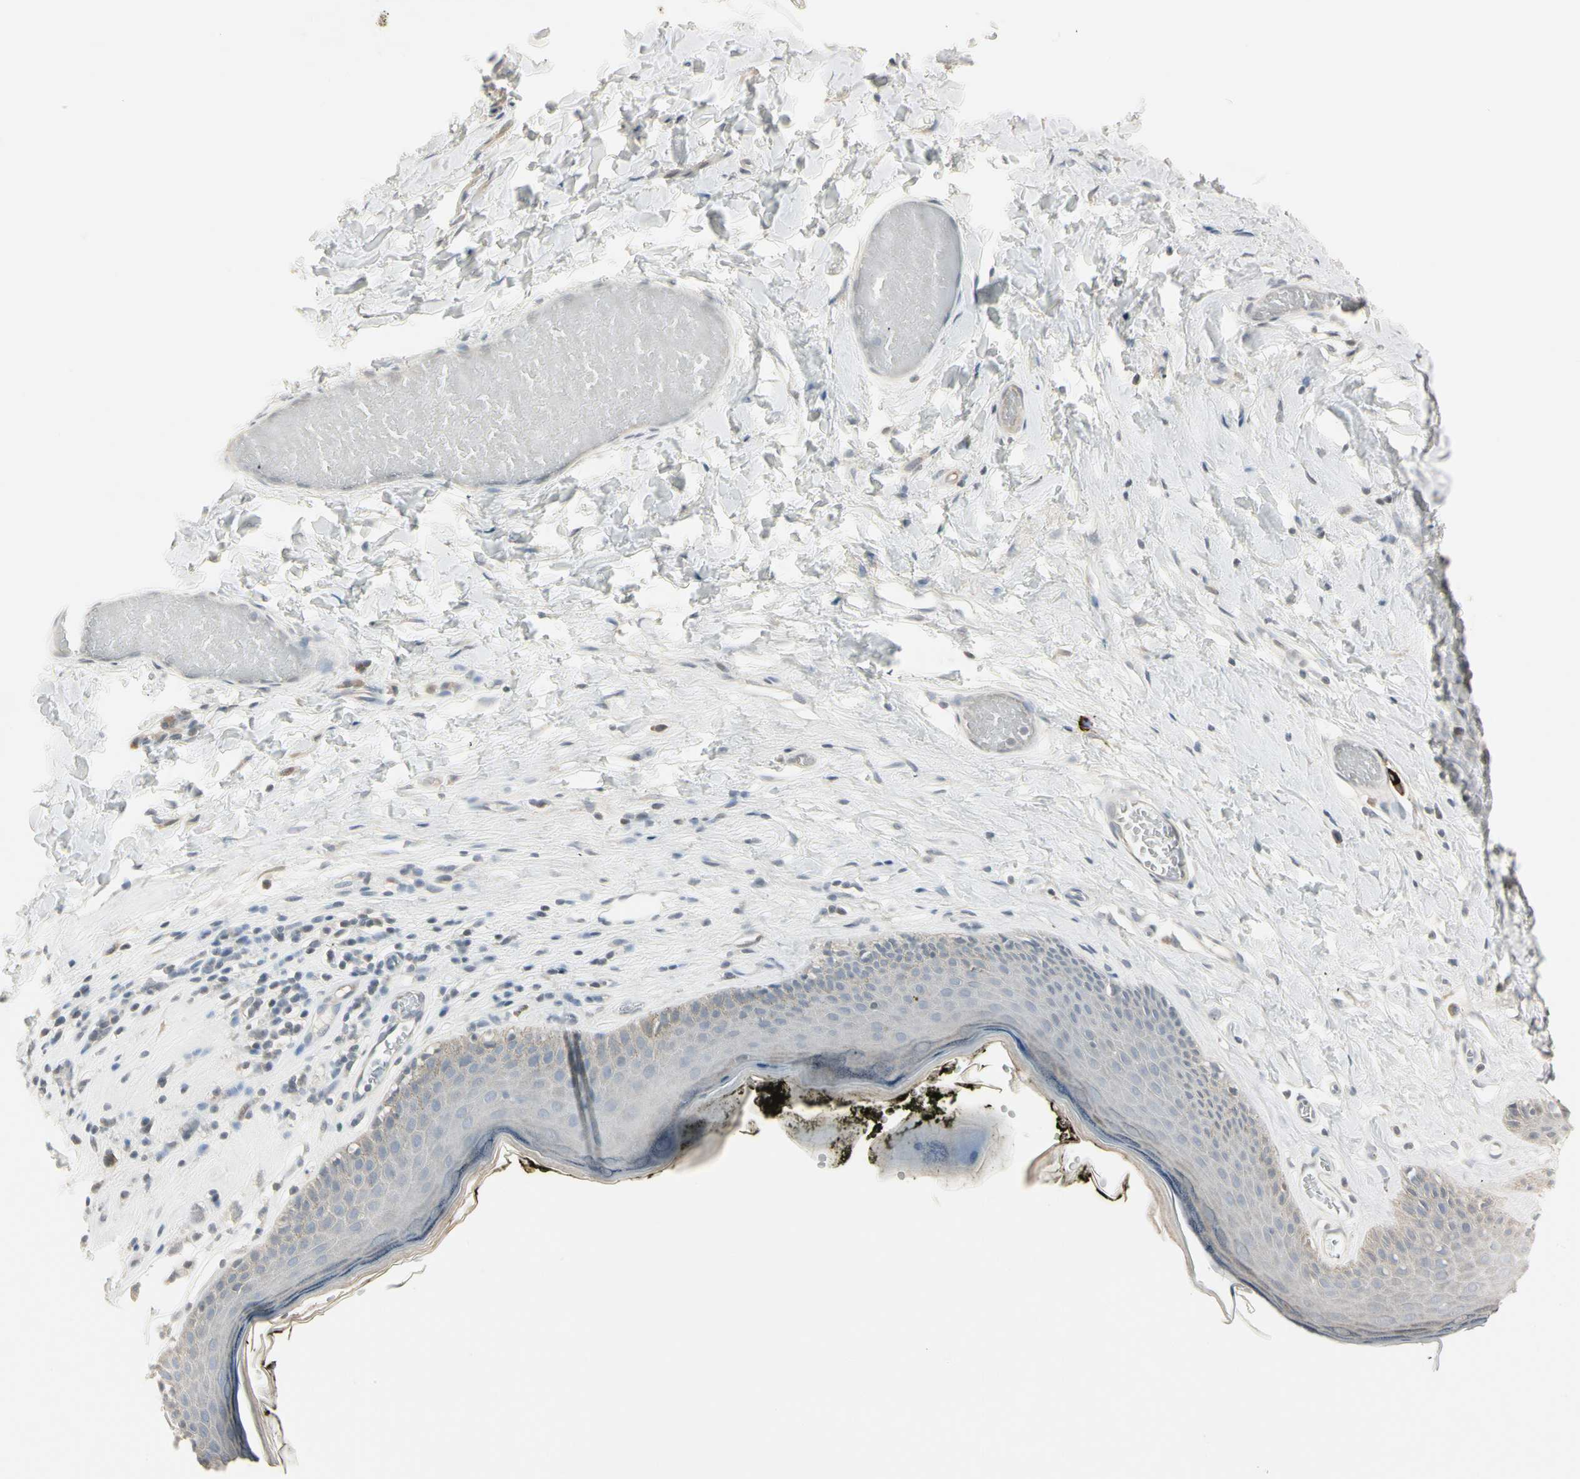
{"staining": {"intensity": "weak", "quantity": "25%-75%", "location": "cytoplasmic/membranous"}, "tissue": "skin", "cell_type": "Epidermal cells", "image_type": "normal", "snomed": [{"axis": "morphology", "description": "Normal tissue, NOS"}, {"axis": "morphology", "description": "Inflammation, NOS"}, {"axis": "topography", "description": "Vulva"}], "caption": "DAB immunohistochemical staining of normal human skin exhibits weak cytoplasmic/membranous protein positivity in about 25%-75% of epidermal cells.", "gene": "DMPK", "patient": {"sex": "female", "age": 84}}